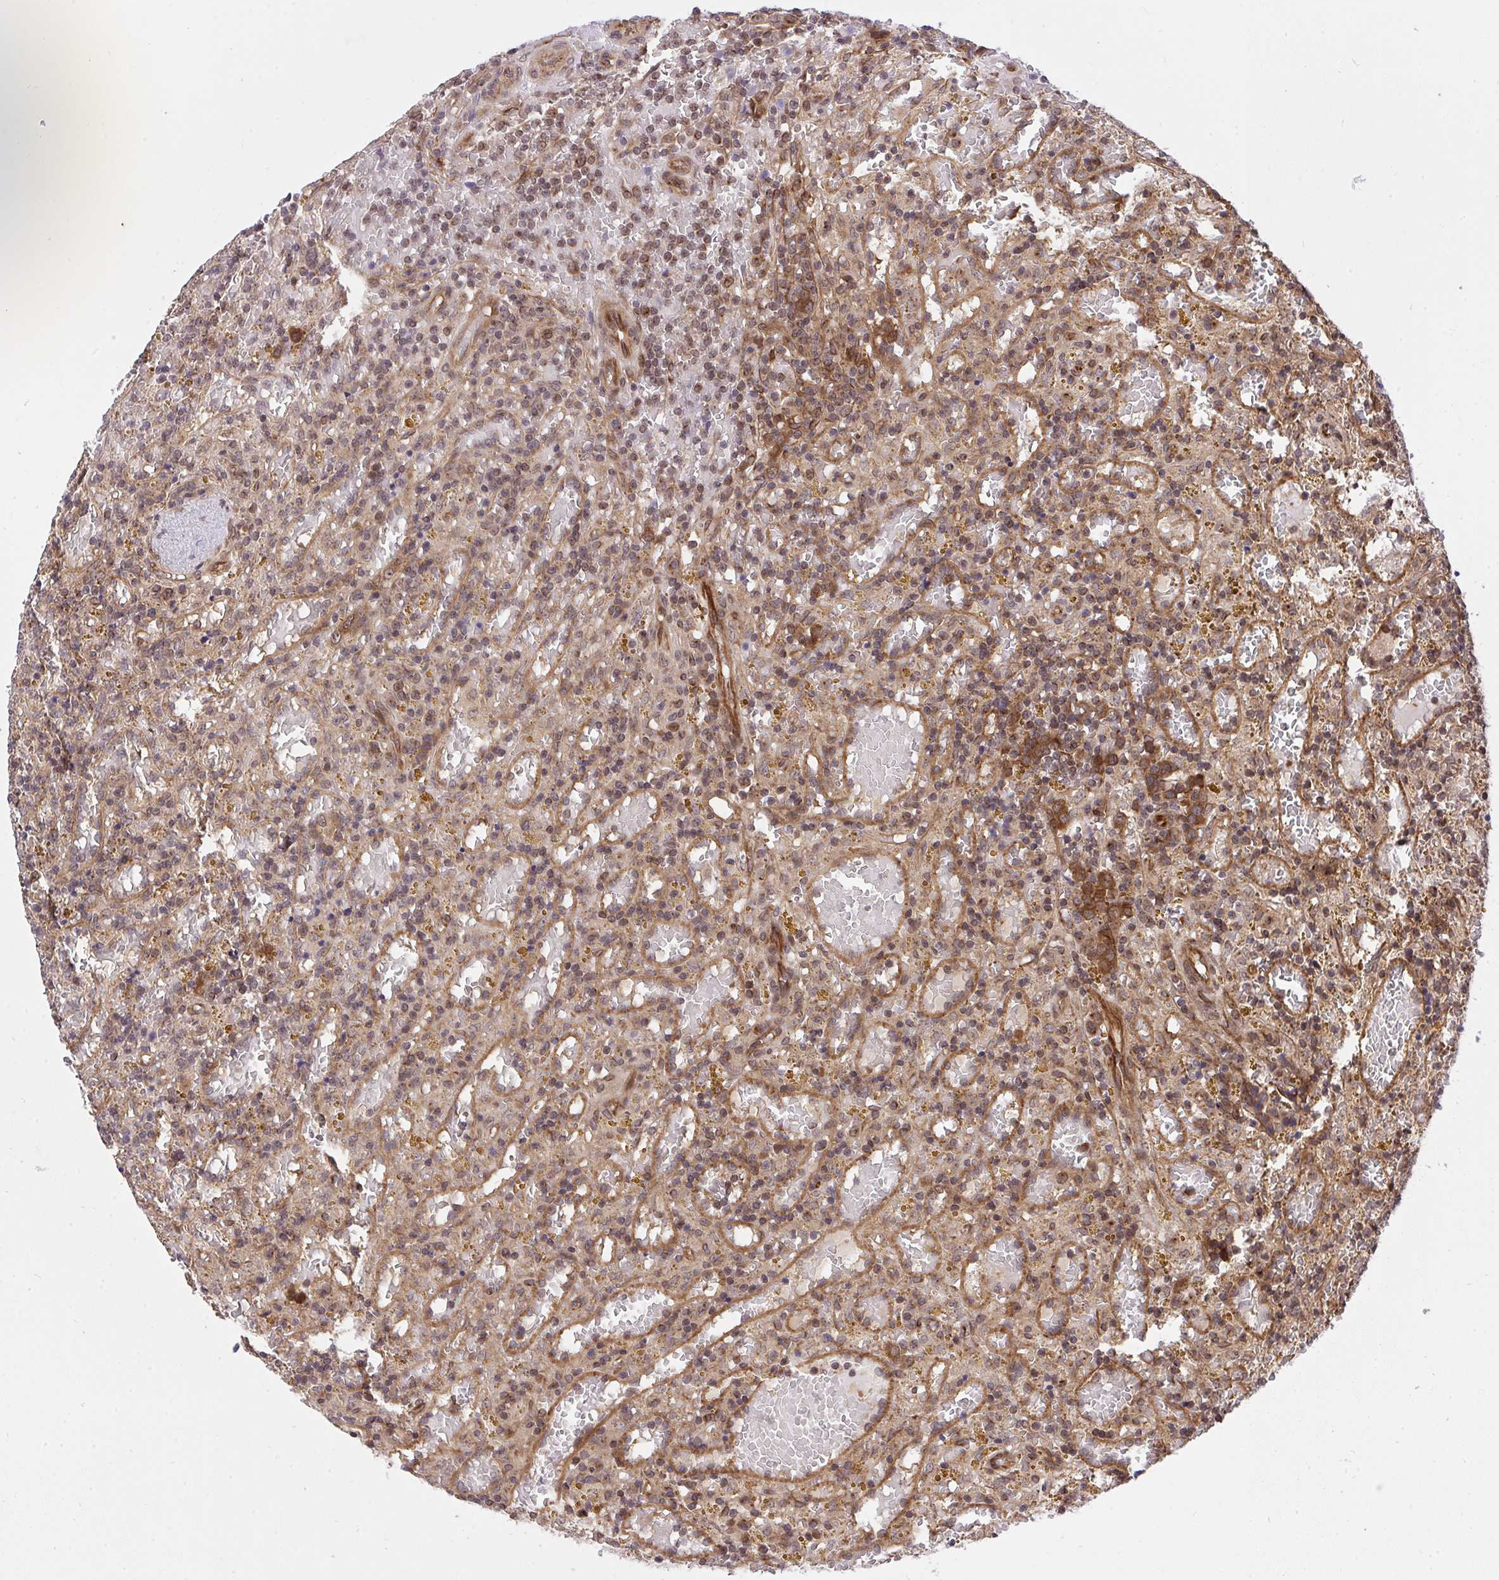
{"staining": {"intensity": "moderate", "quantity": "<25%", "location": "cytoplasmic/membranous"}, "tissue": "lymphoma", "cell_type": "Tumor cells", "image_type": "cancer", "snomed": [{"axis": "morphology", "description": "Malignant lymphoma, non-Hodgkin's type, Low grade"}, {"axis": "topography", "description": "Spleen"}], "caption": "Low-grade malignant lymphoma, non-Hodgkin's type was stained to show a protein in brown. There is low levels of moderate cytoplasmic/membranous expression in about <25% of tumor cells.", "gene": "ERI1", "patient": {"sex": "female", "age": 65}}